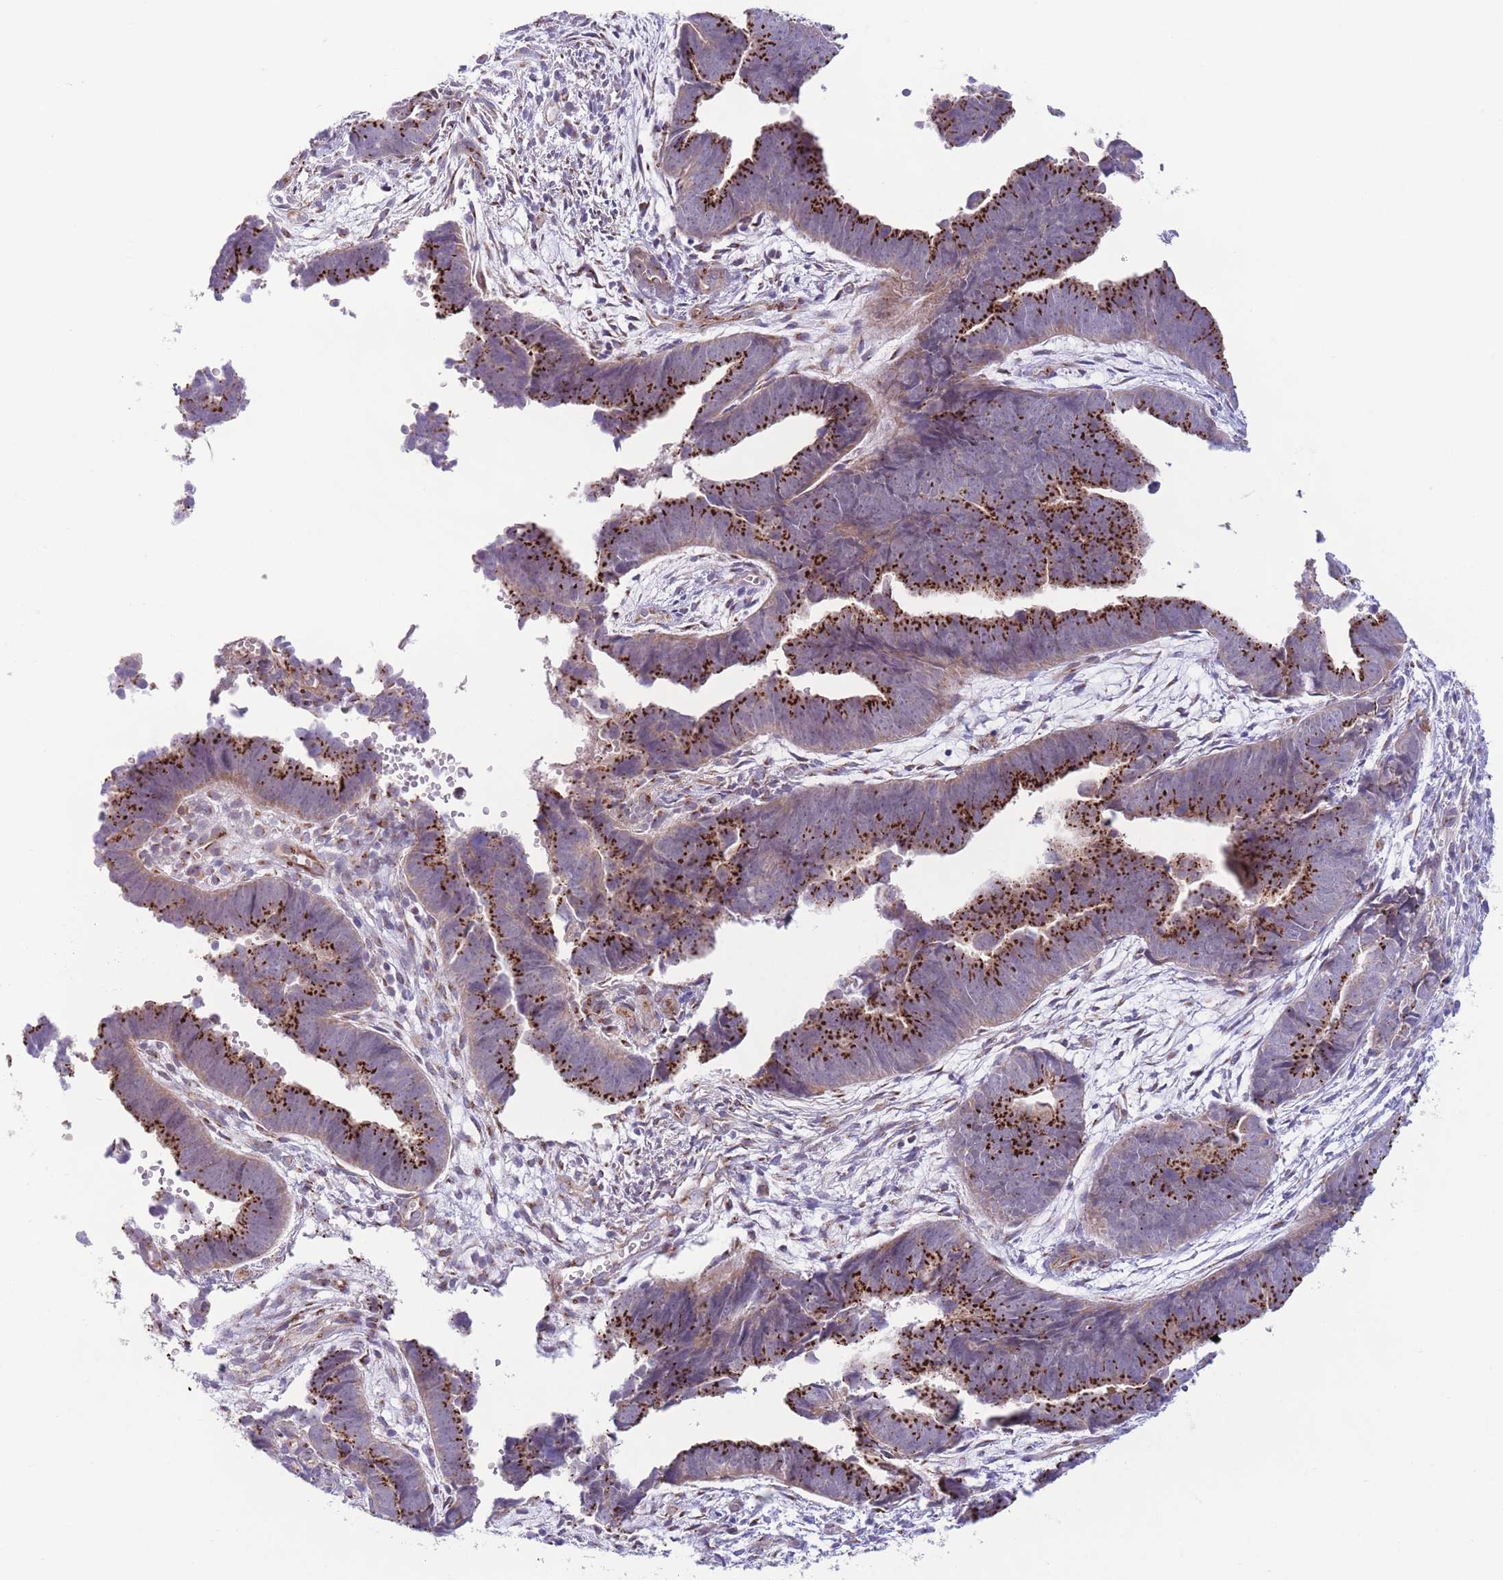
{"staining": {"intensity": "strong", "quantity": ">75%", "location": "cytoplasmic/membranous"}, "tissue": "endometrial cancer", "cell_type": "Tumor cells", "image_type": "cancer", "snomed": [{"axis": "morphology", "description": "Adenocarcinoma, NOS"}, {"axis": "topography", "description": "Endometrium"}], "caption": "Tumor cells show high levels of strong cytoplasmic/membranous expression in approximately >75% of cells in adenocarcinoma (endometrial).", "gene": "C20orf96", "patient": {"sex": "female", "age": 75}}